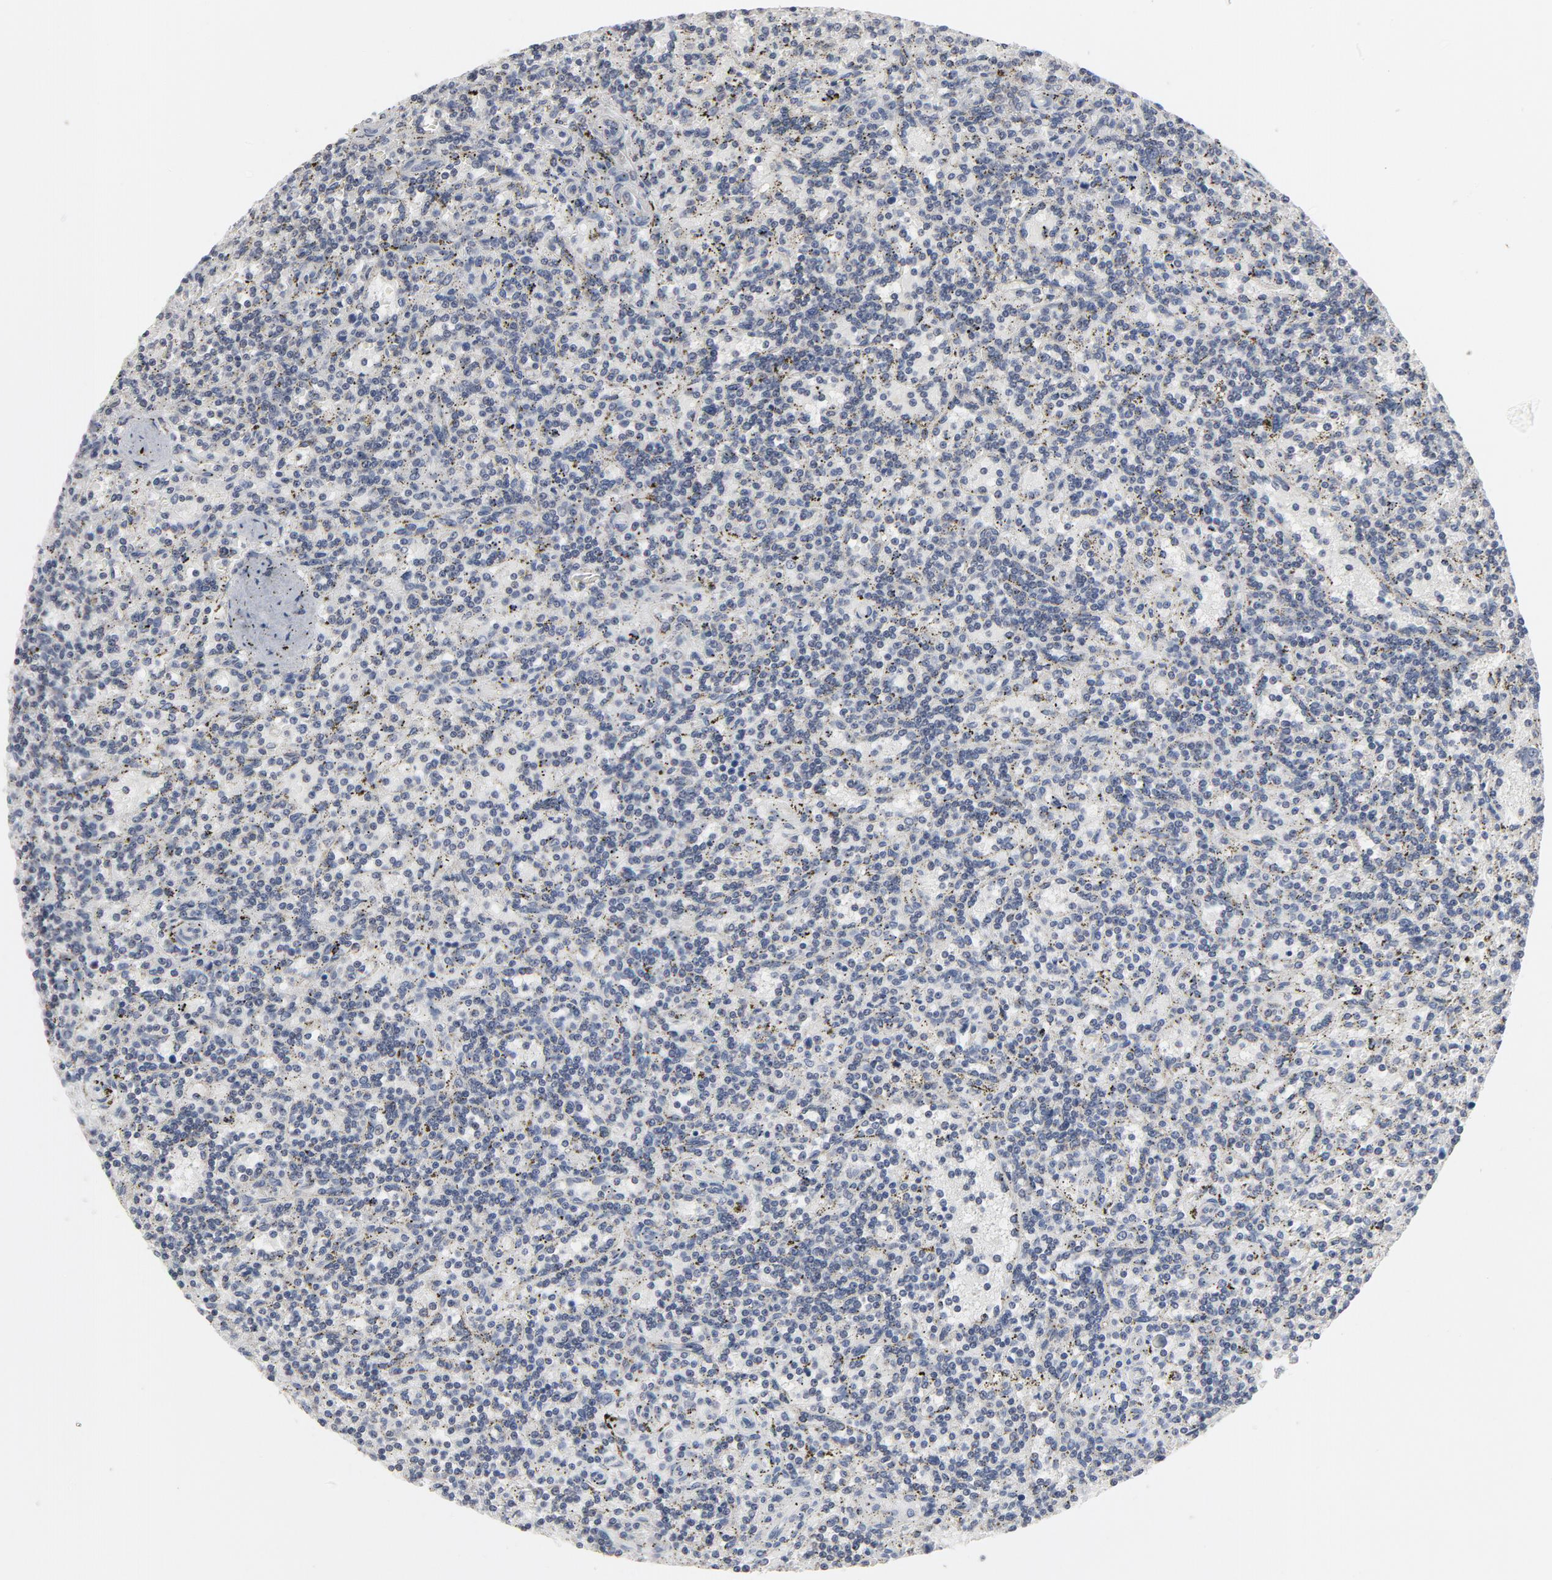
{"staining": {"intensity": "negative", "quantity": "none", "location": "none"}, "tissue": "lymphoma", "cell_type": "Tumor cells", "image_type": "cancer", "snomed": [{"axis": "morphology", "description": "Malignant lymphoma, non-Hodgkin's type, Low grade"}, {"axis": "topography", "description": "Spleen"}], "caption": "Low-grade malignant lymphoma, non-Hodgkin's type was stained to show a protein in brown. There is no significant positivity in tumor cells.", "gene": "PPP1R1B", "patient": {"sex": "male", "age": 73}}